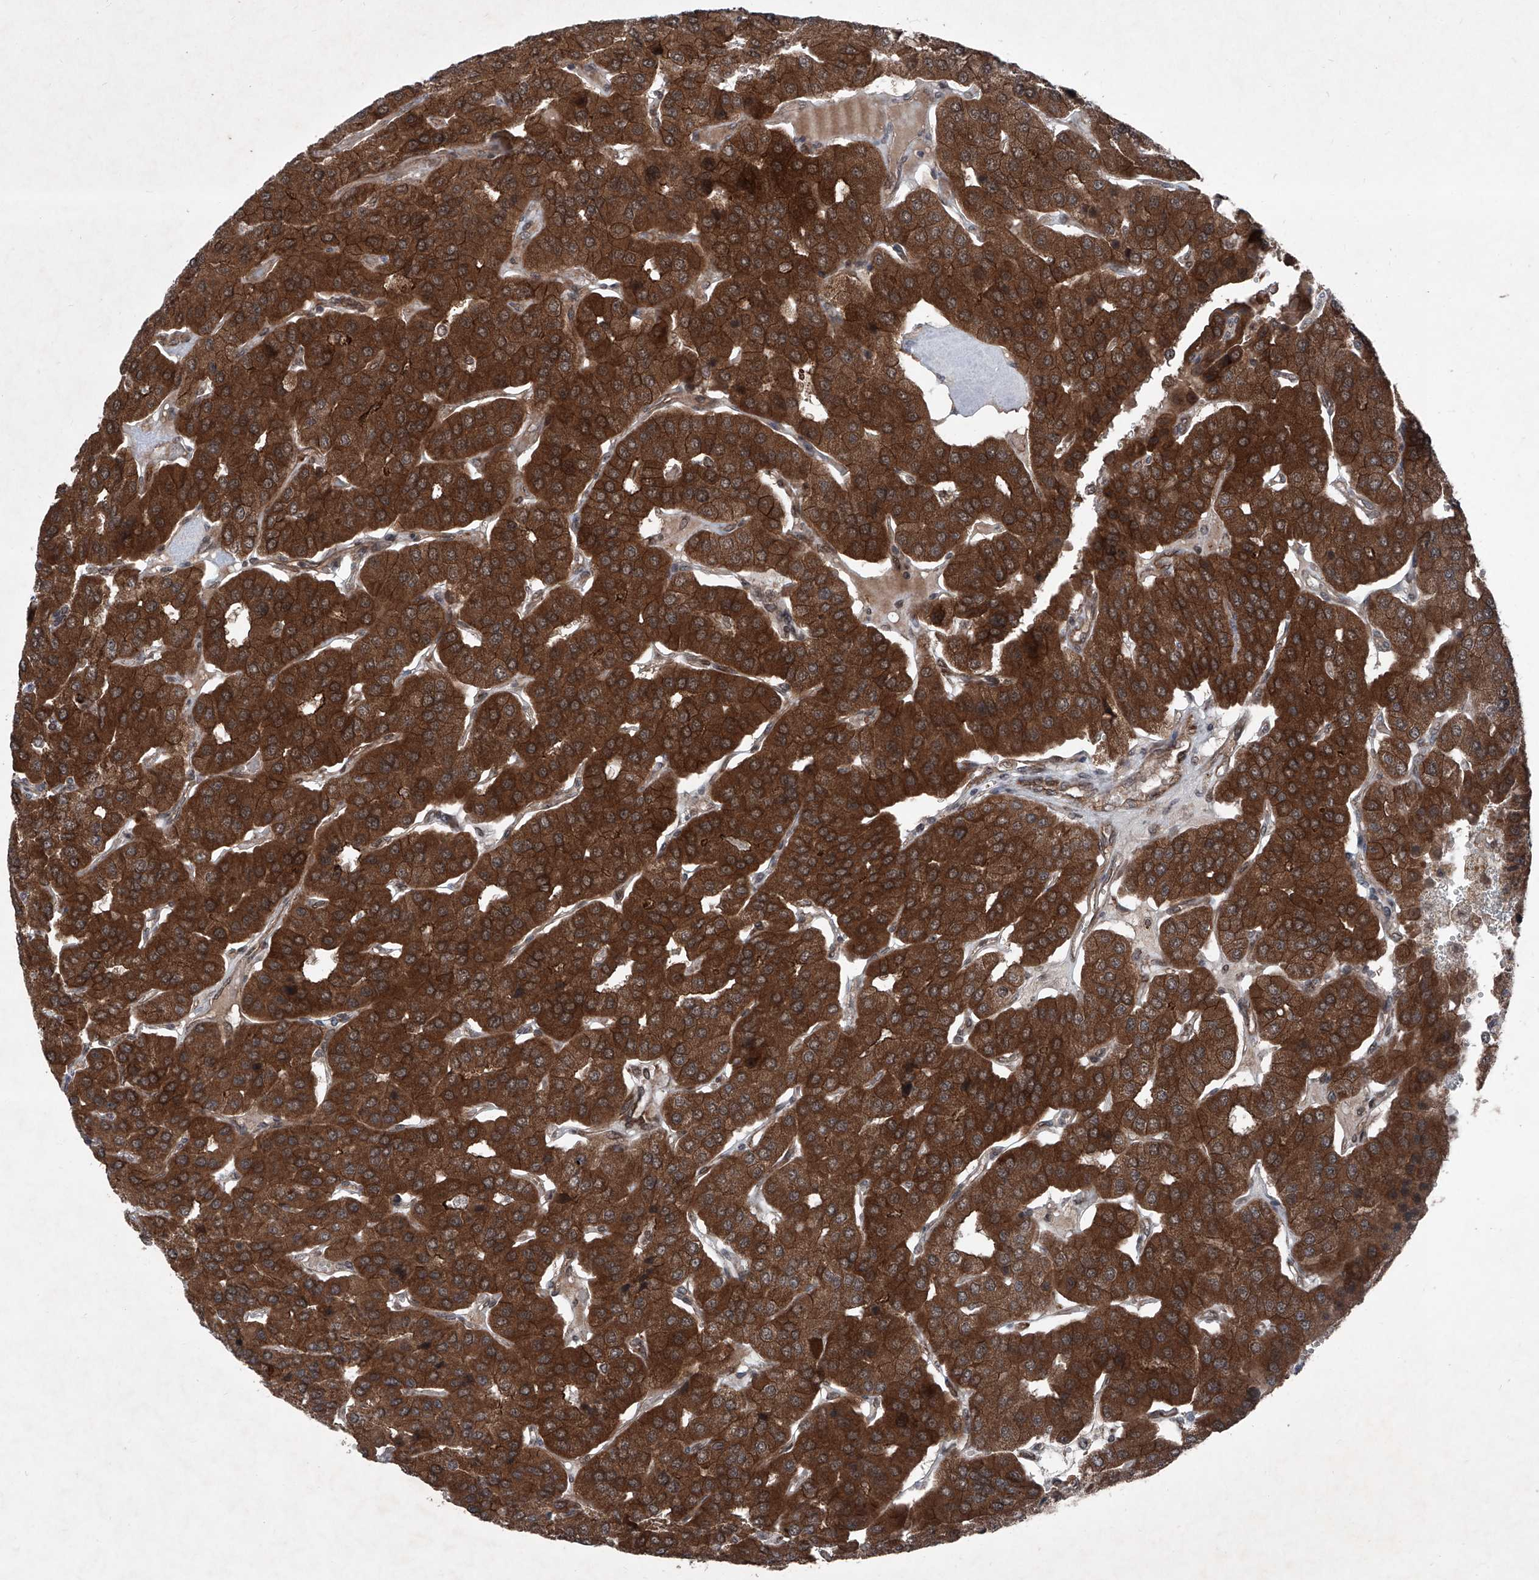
{"staining": {"intensity": "strong", "quantity": ">75%", "location": "cytoplasmic/membranous"}, "tissue": "parathyroid gland", "cell_type": "Glandular cells", "image_type": "normal", "snomed": [{"axis": "morphology", "description": "Normal tissue, NOS"}, {"axis": "morphology", "description": "Adenoma, NOS"}, {"axis": "topography", "description": "Parathyroid gland"}], "caption": "Parathyroid gland stained with a brown dye reveals strong cytoplasmic/membranous positive expression in about >75% of glandular cells.", "gene": "COA7", "patient": {"sex": "female", "age": 86}}